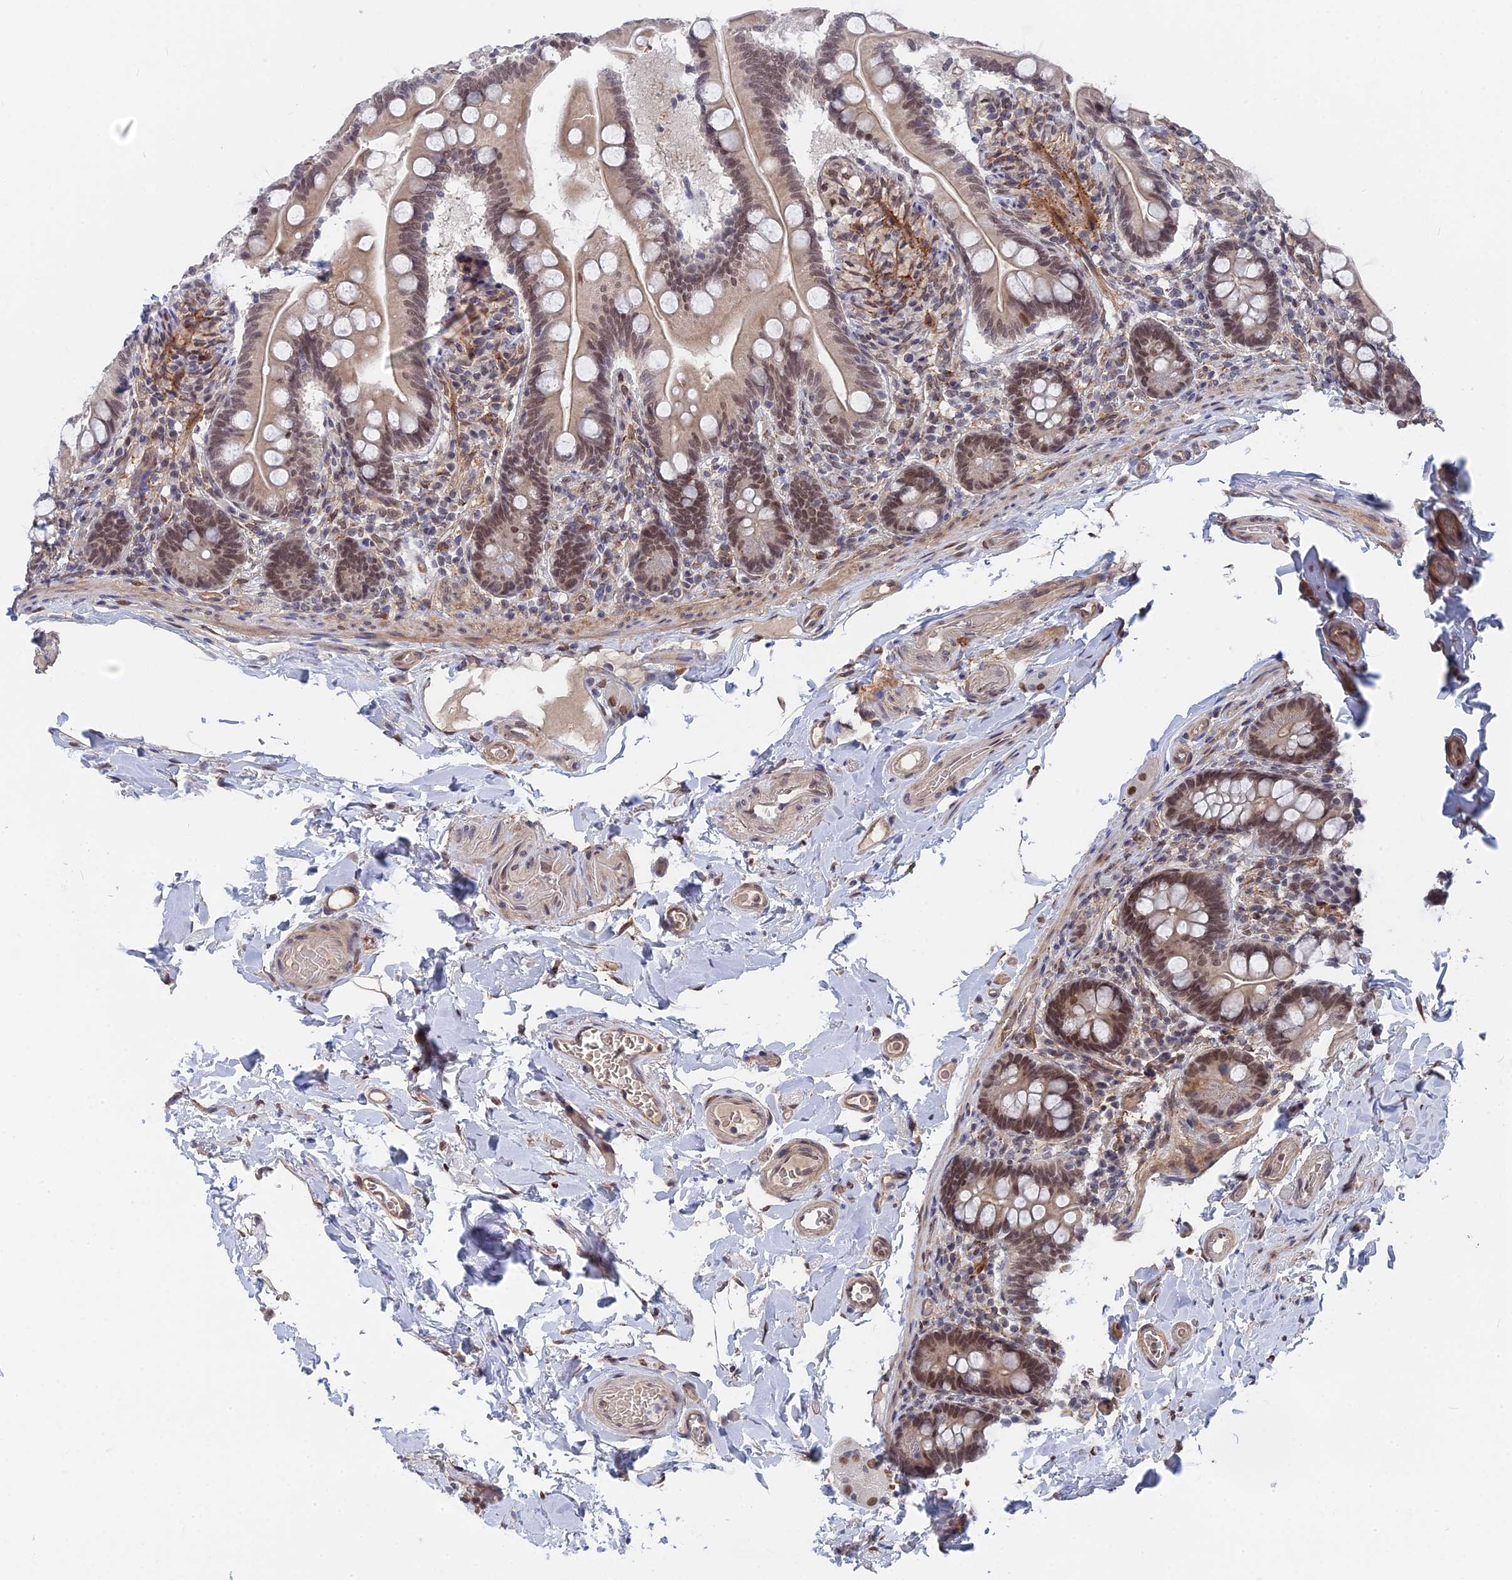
{"staining": {"intensity": "moderate", "quantity": ">75%", "location": "nuclear"}, "tissue": "small intestine", "cell_type": "Glandular cells", "image_type": "normal", "snomed": [{"axis": "morphology", "description": "Normal tissue, NOS"}, {"axis": "topography", "description": "Small intestine"}], "caption": "The photomicrograph reveals immunohistochemical staining of normal small intestine. There is moderate nuclear positivity is present in approximately >75% of glandular cells.", "gene": "CCDC85A", "patient": {"sex": "female", "age": 64}}